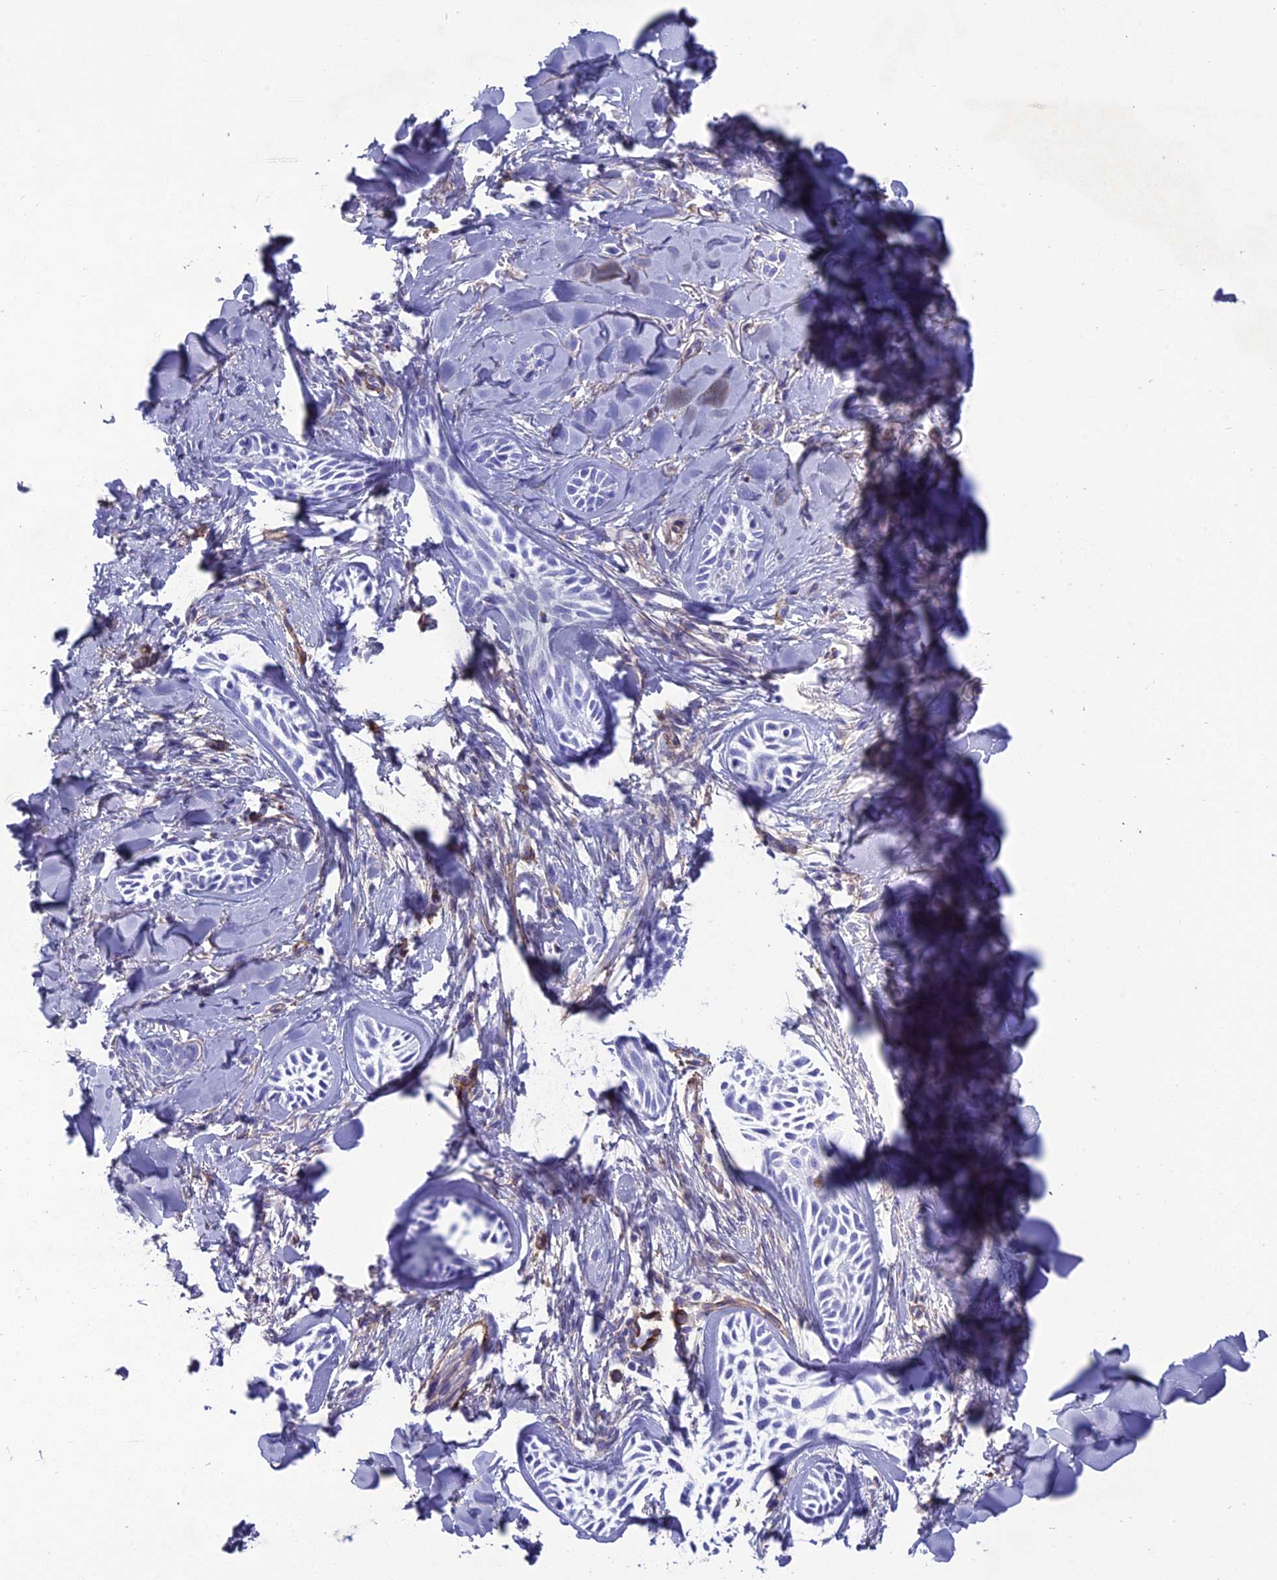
{"staining": {"intensity": "negative", "quantity": "none", "location": "none"}, "tissue": "skin cancer", "cell_type": "Tumor cells", "image_type": "cancer", "snomed": [{"axis": "morphology", "description": "Basal cell carcinoma"}, {"axis": "topography", "description": "Skin"}], "caption": "IHC image of neoplastic tissue: human skin basal cell carcinoma stained with DAB reveals no significant protein positivity in tumor cells.", "gene": "TNS1", "patient": {"sex": "female", "age": 59}}